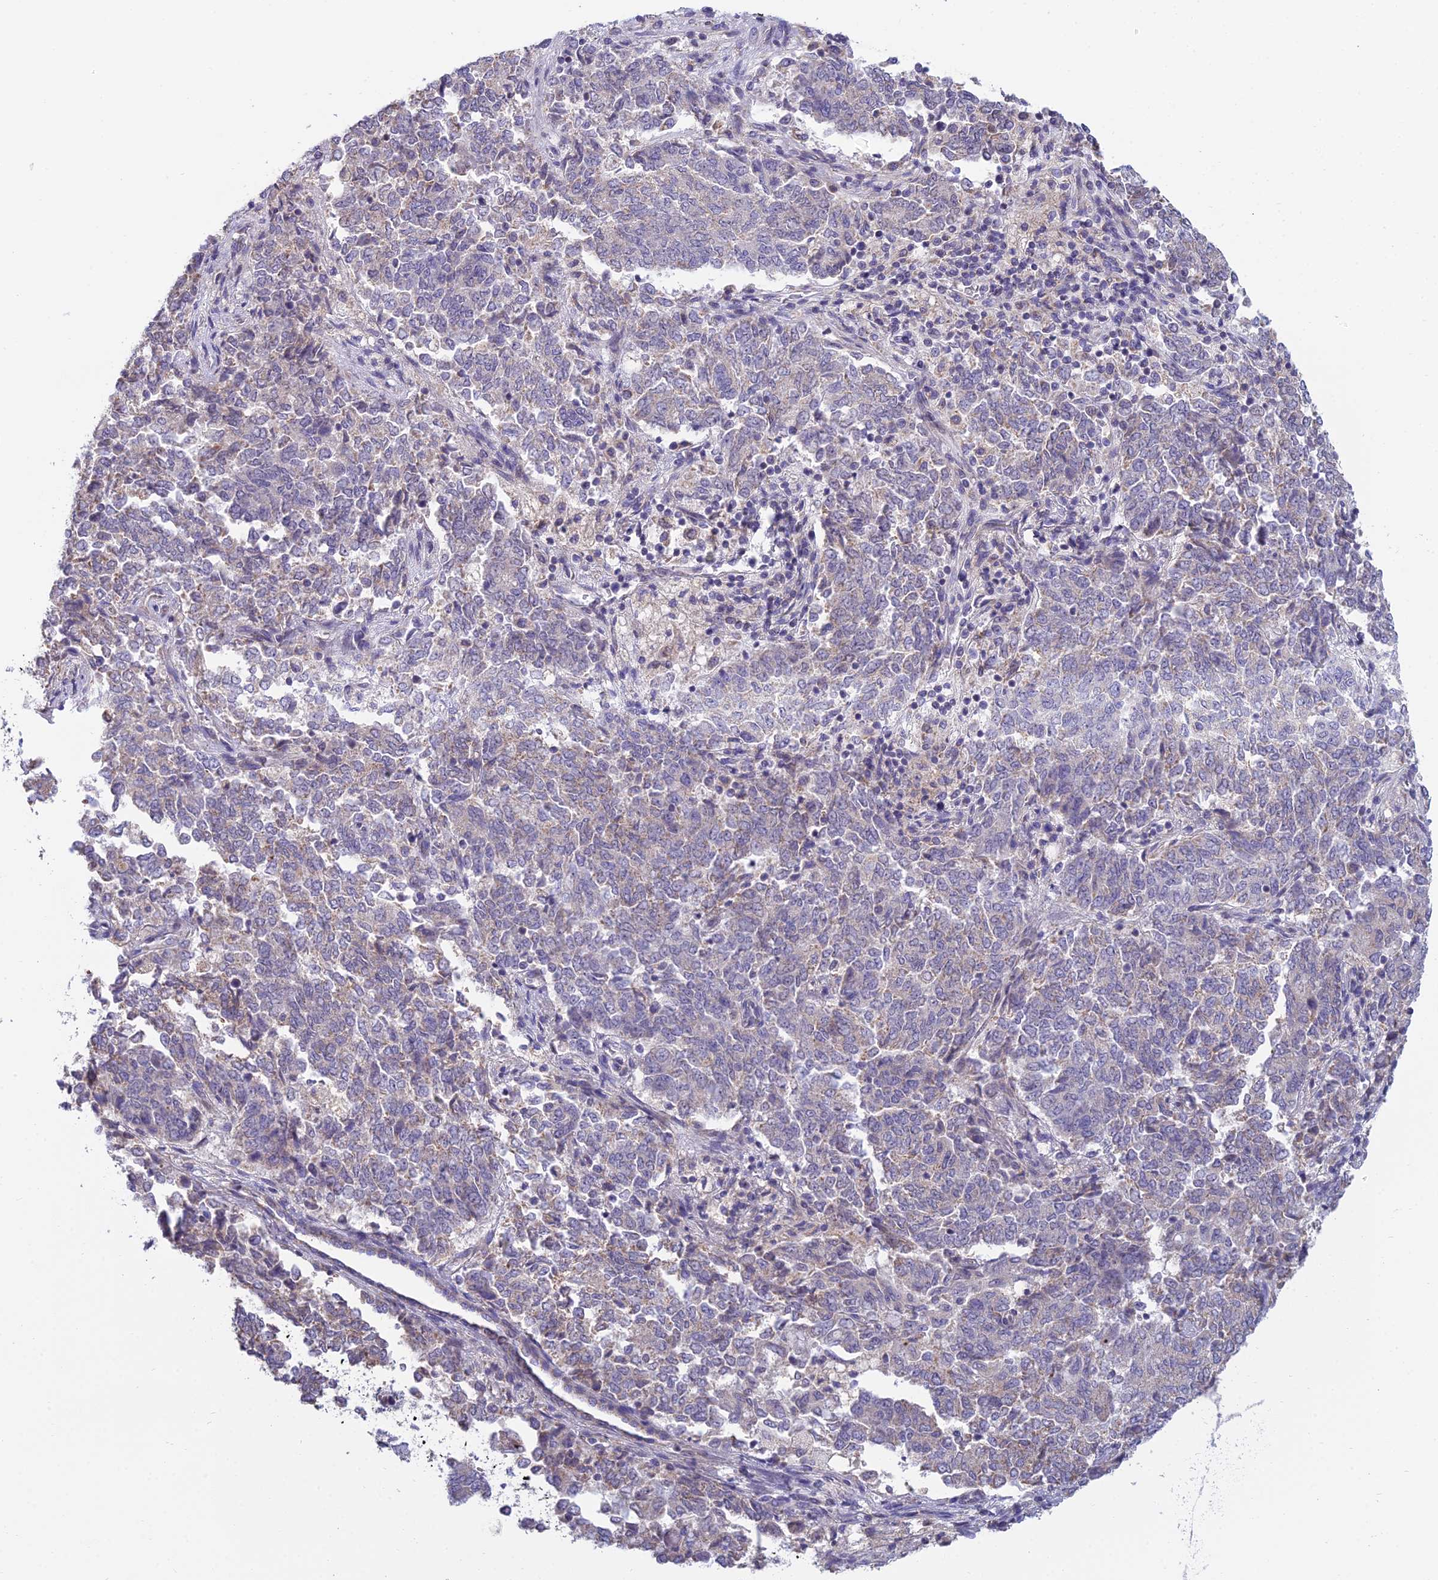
{"staining": {"intensity": "weak", "quantity": "<25%", "location": "cytoplasmic/membranous"}, "tissue": "endometrial cancer", "cell_type": "Tumor cells", "image_type": "cancer", "snomed": [{"axis": "morphology", "description": "Adenocarcinoma, NOS"}, {"axis": "topography", "description": "Endometrium"}], "caption": "Immunohistochemical staining of adenocarcinoma (endometrial) shows no significant positivity in tumor cells.", "gene": "CFAP206", "patient": {"sex": "female", "age": 80}}